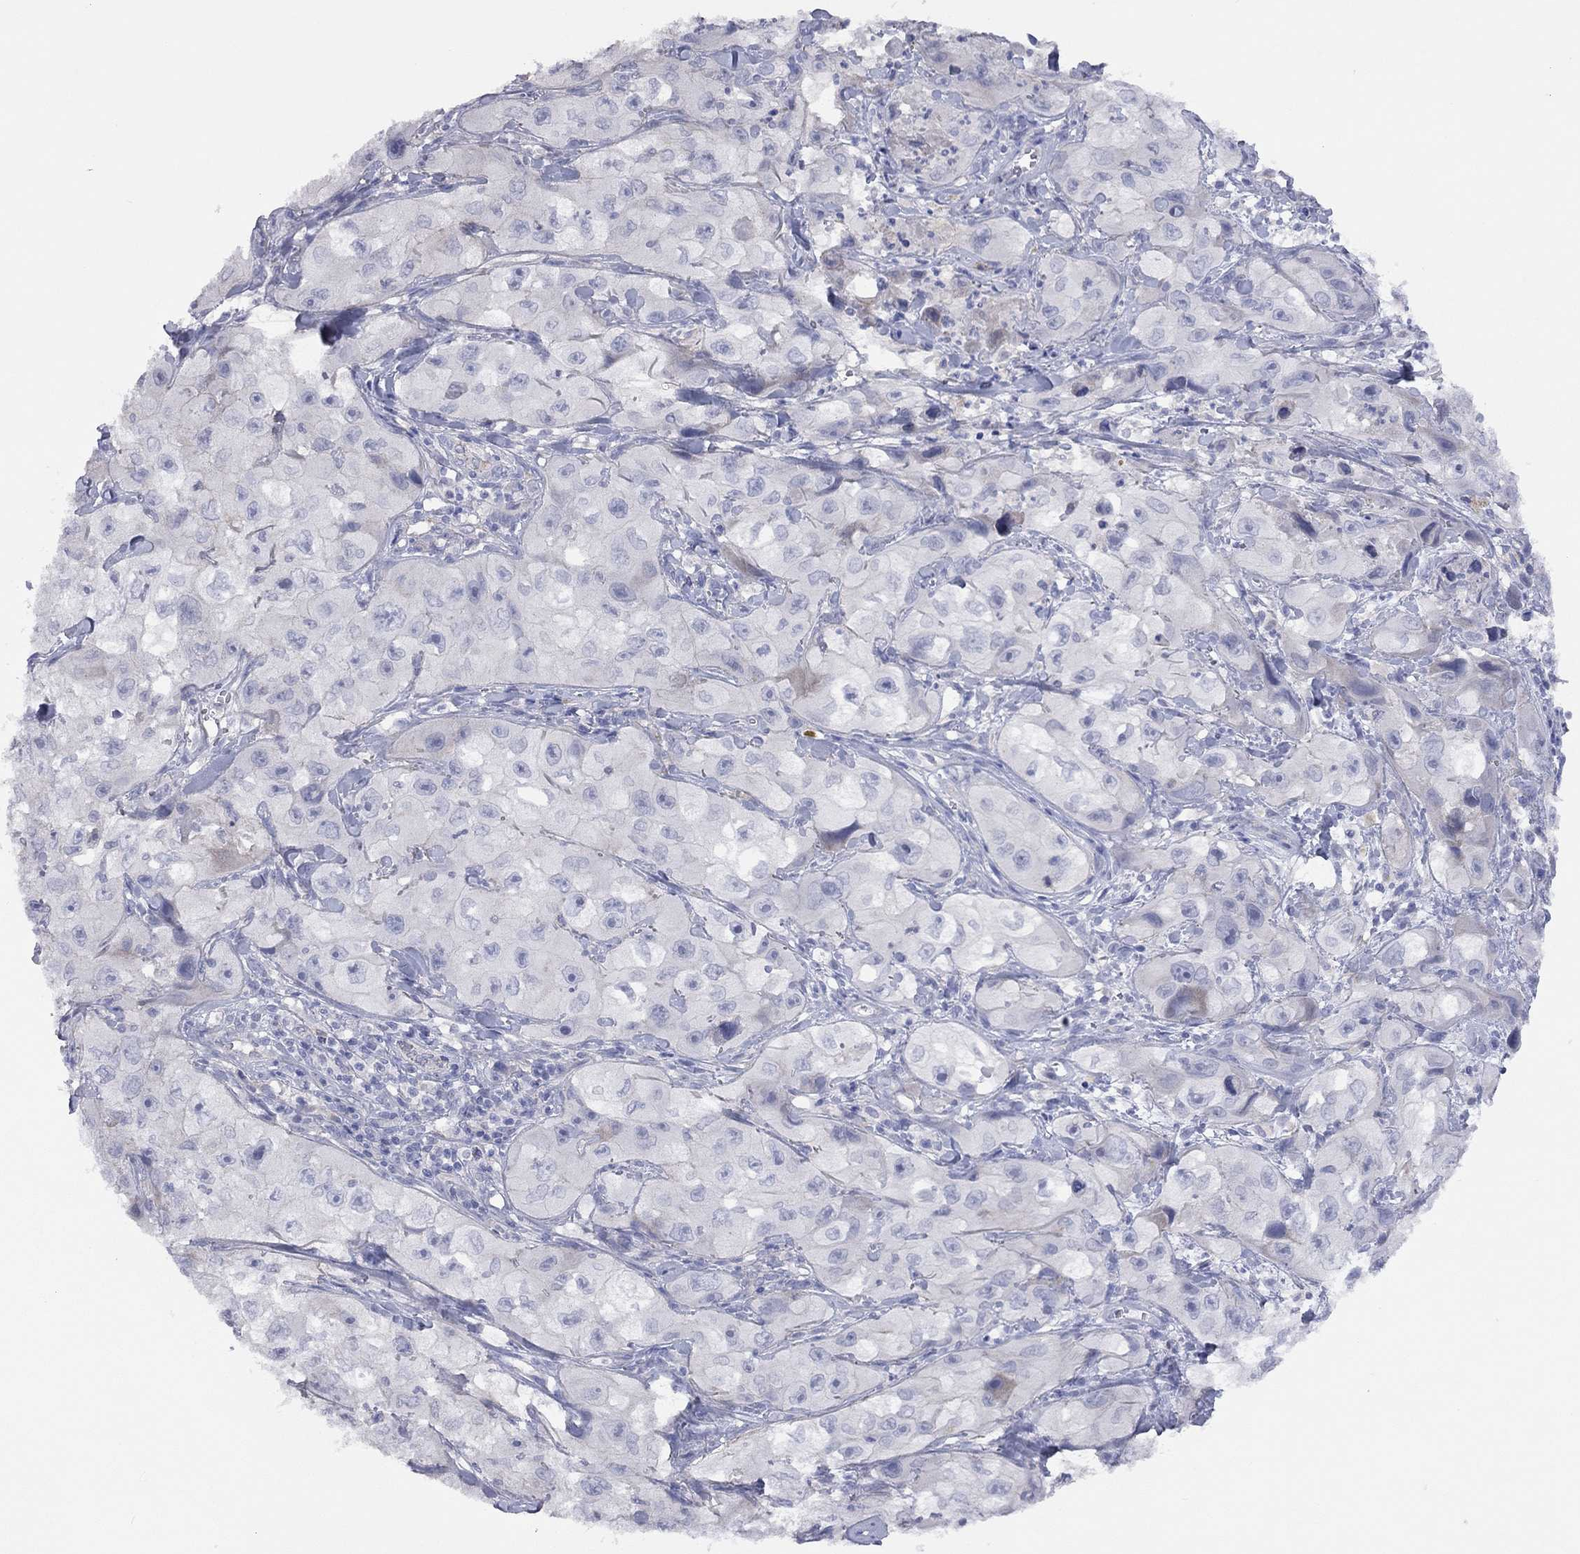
{"staining": {"intensity": "negative", "quantity": "none", "location": "none"}, "tissue": "skin cancer", "cell_type": "Tumor cells", "image_type": "cancer", "snomed": [{"axis": "morphology", "description": "Squamous cell carcinoma, NOS"}, {"axis": "topography", "description": "Skin"}, {"axis": "topography", "description": "Subcutis"}], "caption": "The immunohistochemistry (IHC) image has no significant staining in tumor cells of squamous cell carcinoma (skin) tissue.", "gene": "KCNB1", "patient": {"sex": "male", "age": 73}}